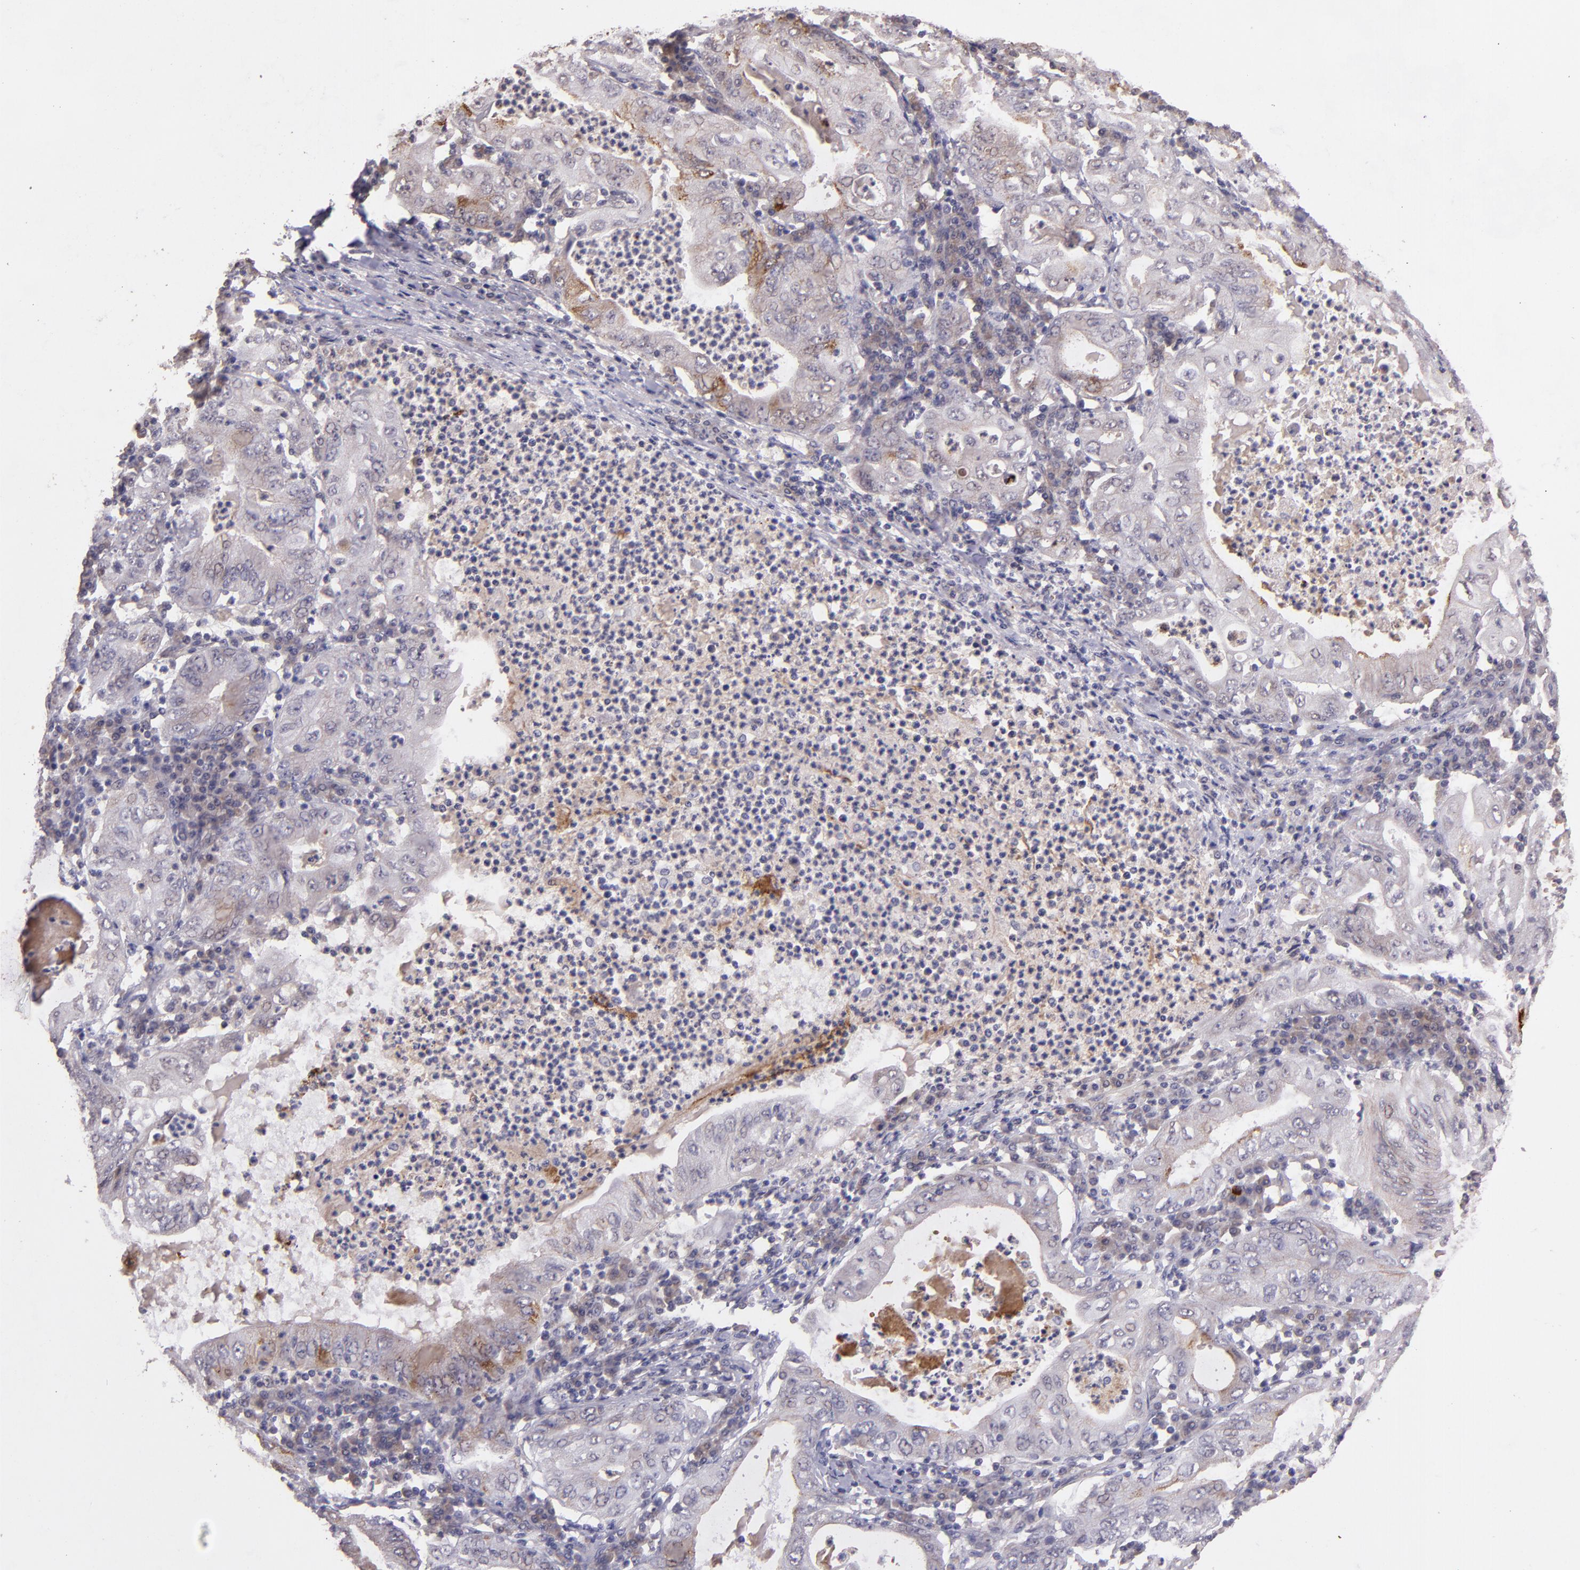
{"staining": {"intensity": "negative", "quantity": "none", "location": "none"}, "tissue": "stomach cancer", "cell_type": "Tumor cells", "image_type": "cancer", "snomed": [{"axis": "morphology", "description": "Normal tissue, NOS"}, {"axis": "morphology", "description": "Adenocarcinoma, NOS"}, {"axis": "topography", "description": "Esophagus"}, {"axis": "topography", "description": "Stomach, upper"}, {"axis": "topography", "description": "Peripheral nerve tissue"}], "caption": "High power microscopy micrograph of an immunohistochemistry image of stomach cancer (adenocarcinoma), revealing no significant expression in tumor cells.", "gene": "TAF7L", "patient": {"sex": "male", "age": 62}}